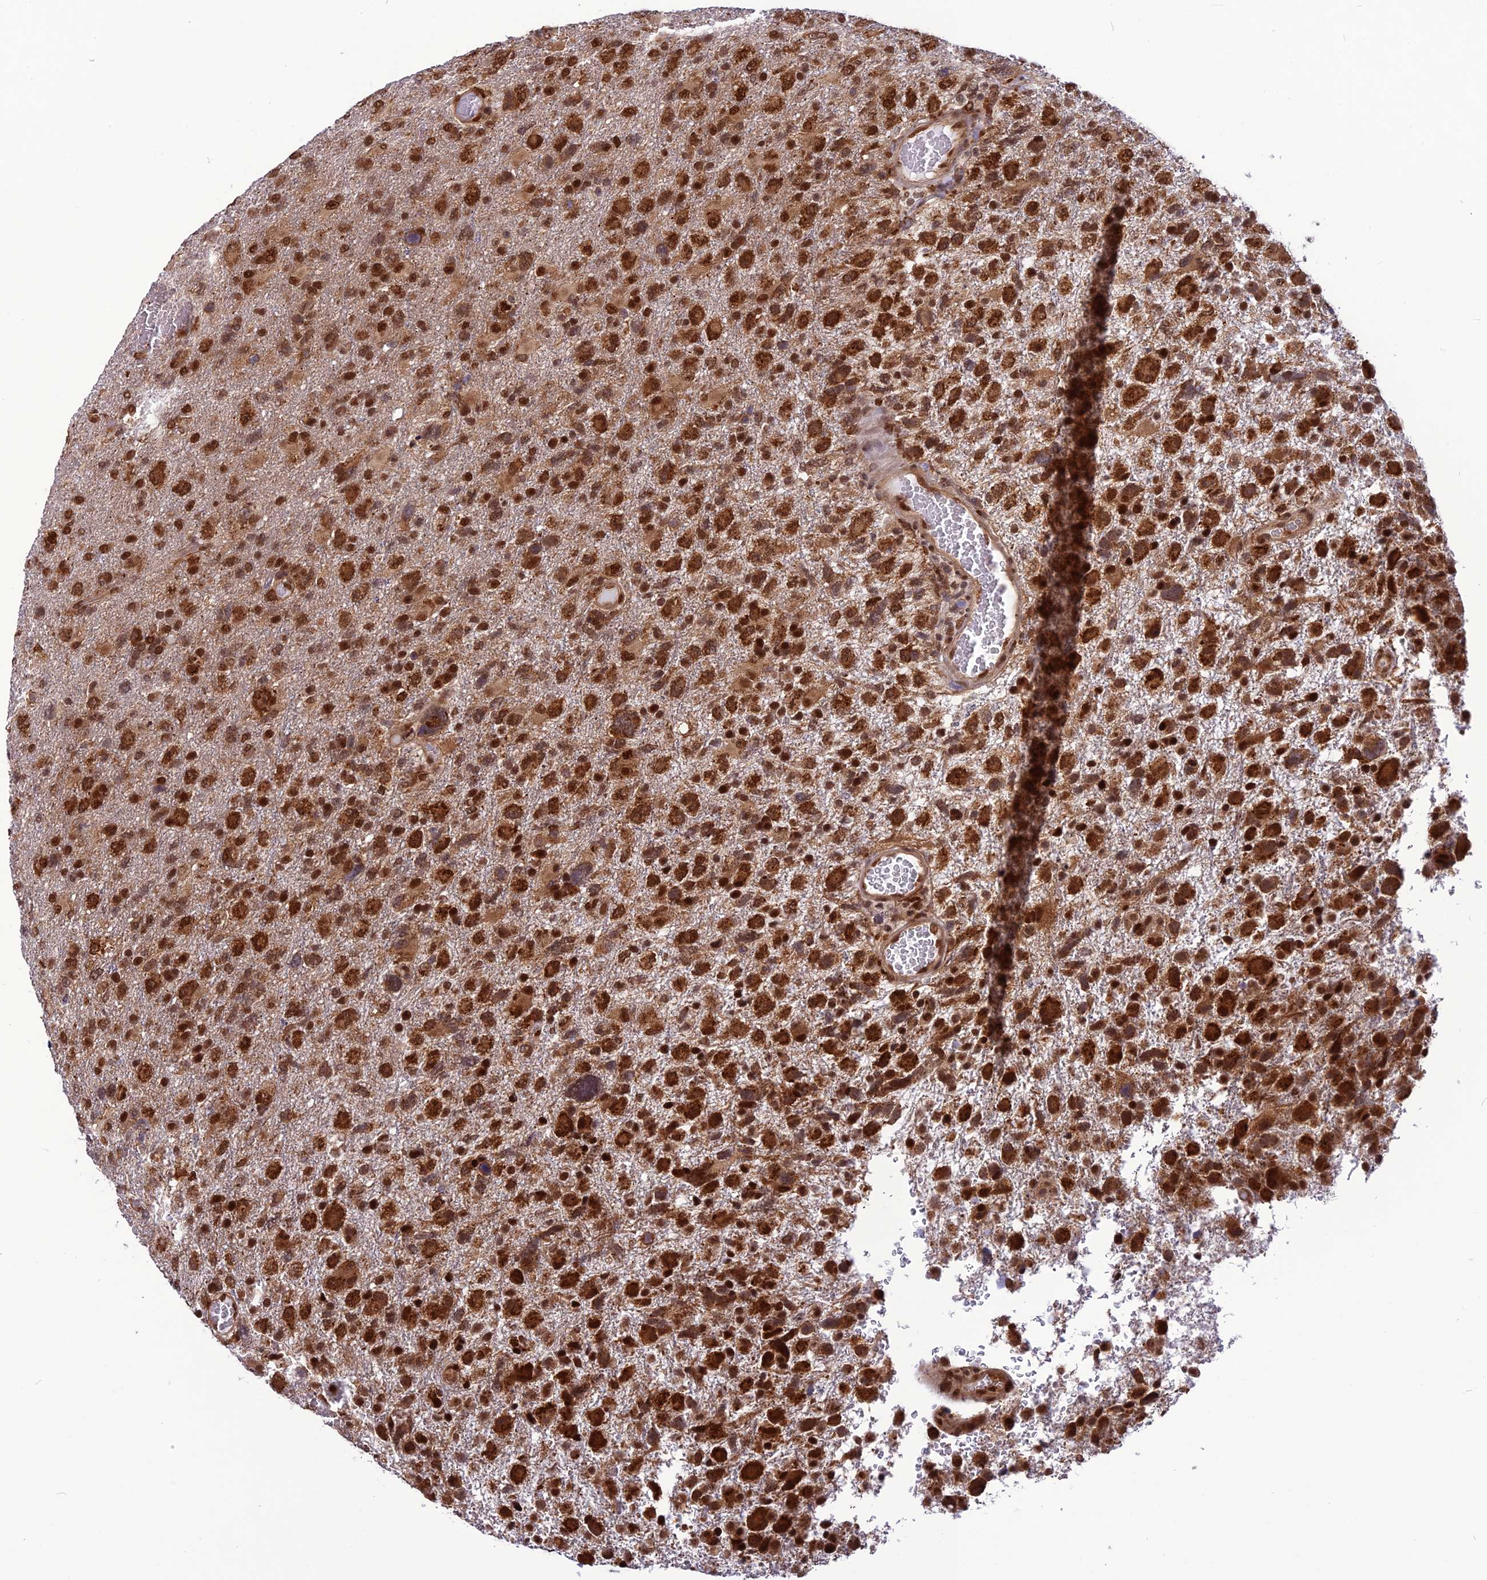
{"staining": {"intensity": "strong", "quantity": ">75%", "location": "cytoplasmic/membranous,nuclear"}, "tissue": "glioma", "cell_type": "Tumor cells", "image_type": "cancer", "snomed": [{"axis": "morphology", "description": "Glioma, malignant, High grade"}, {"axis": "topography", "description": "Brain"}], "caption": "Human malignant glioma (high-grade) stained for a protein (brown) exhibits strong cytoplasmic/membranous and nuclear positive expression in approximately >75% of tumor cells.", "gene": "RTRAF", "patient": {"sex": "male", "age": 61}}